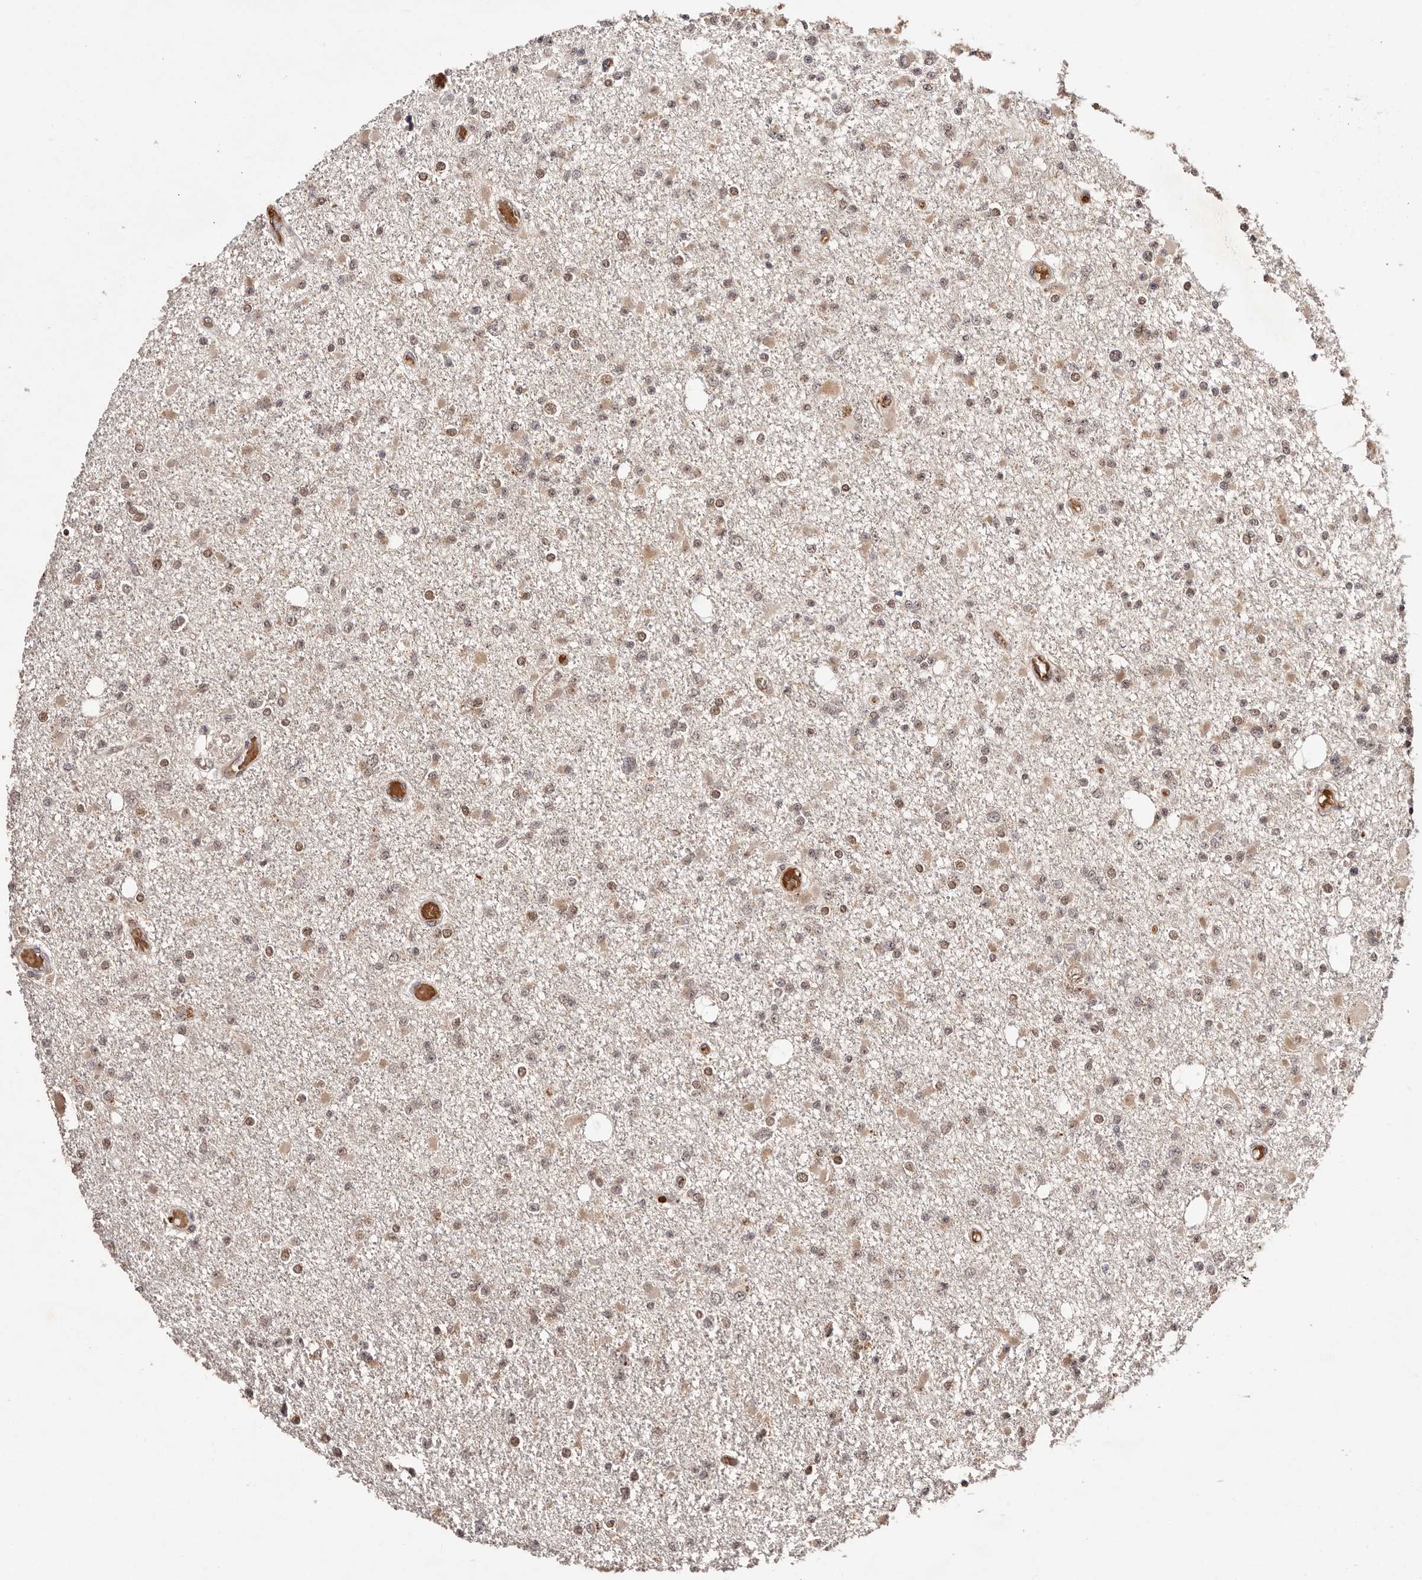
{"staining": {"intensity": "moderate", "quantity": "25%-75%", "location": "nuclear"}, "tissue": "glioma", "cell_type": "Tumor cells", "image_type": "cancer", "snomed": [{"axis": "morphology", "description": "Glioma, malignant, Low grade"}, {"axis": "topography", "description": "Brain"}], "caption": "The immunohistochemical stain shows moderate nuclear staining in tumor cells of glioma tissue.", "gene": "BICRAL", "patient": {"sex": "female", "age": 22}}